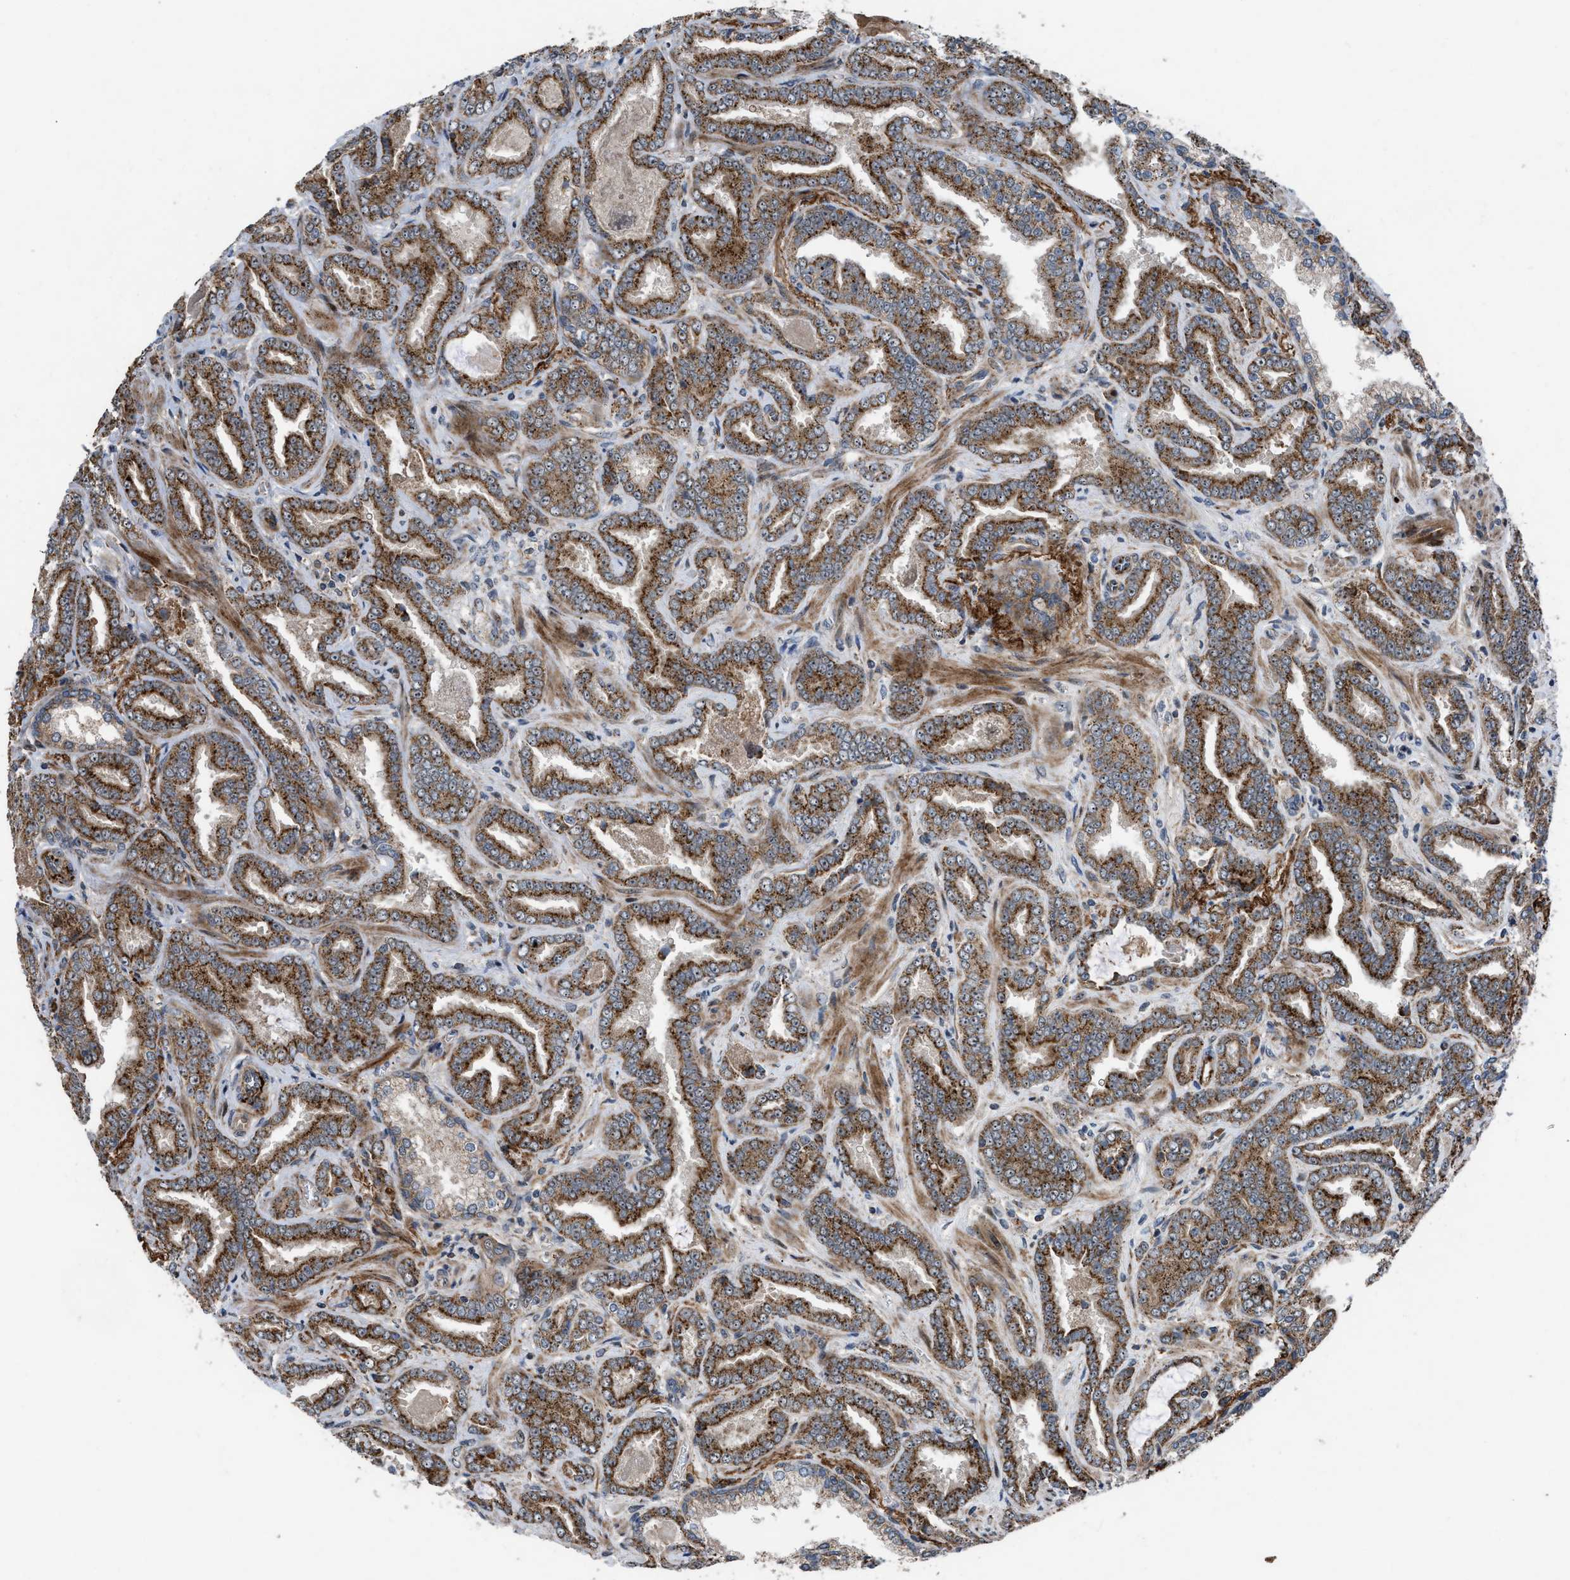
{"staining": {"intensity": "strong", "quantity": ">75%", "location": "cytoplasmic/membranous"}, "tissue": "prostate cancer", "cell_type": "Tumor cells", "image_type": "cancer", "snomed": [{"axis": "morphology", "description": "Adenocarcinoma, Low grade"}, {"axis": "topography", "description": "Prostate"}], "caption": "Strong cytoplasmic/membranous positivity is seen in about >75% of tumor cells in prostate low-grade adenocarcinoma.", "gene": "AP3M2", "patient": {"sex": "male", "age": 60}}